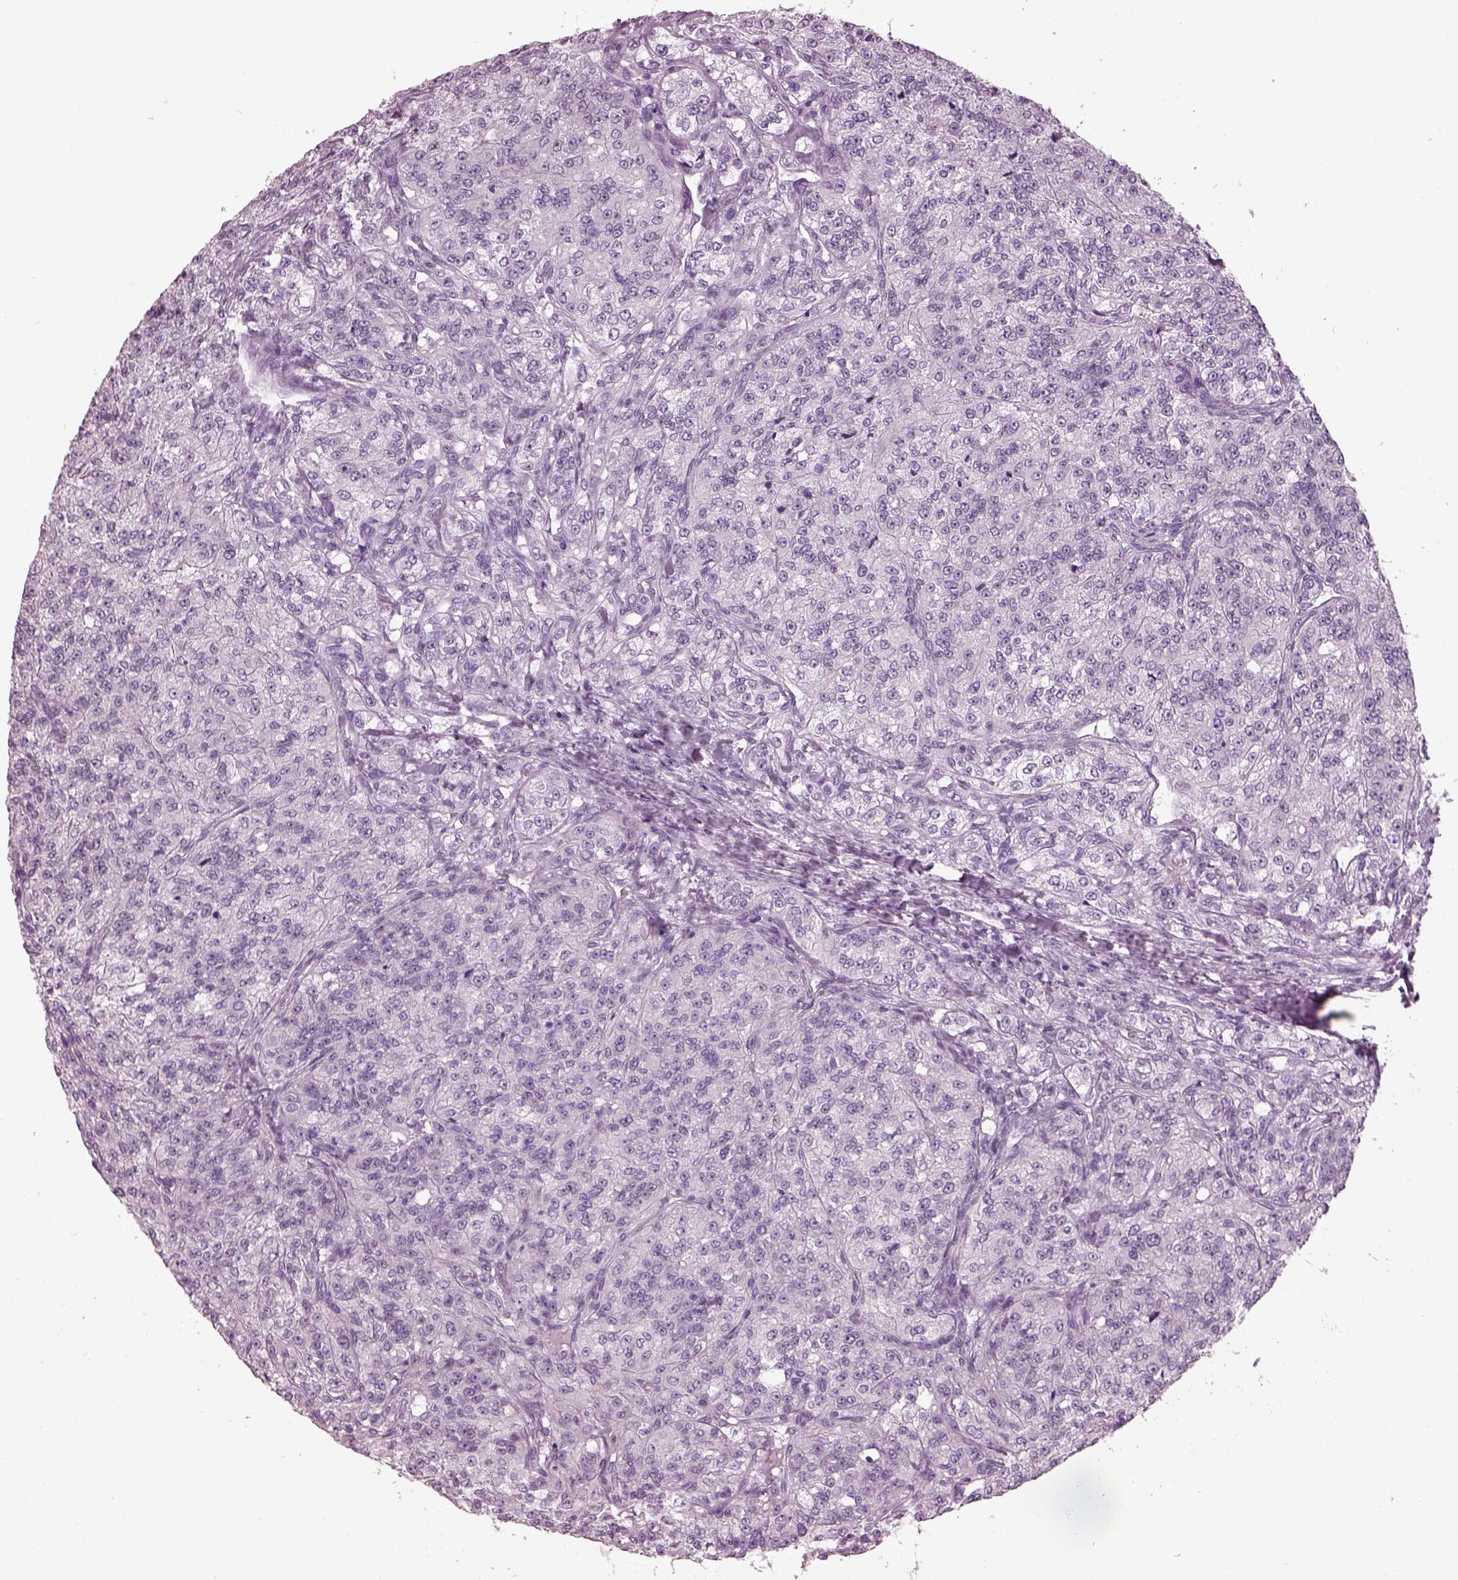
{"staining": {"intensity": "negative", "quantity": "none", "location": "none"}, "tissue": "renal cancer", "cell_type": "Tumor cells", "image_type": "cancer", "snomed": [{"axis": "morphology", "description": "Adenocarcinoma, NOS"}, {"axis": "topography", "description": "Kidney"}], "caption": "Micrograph shows no protein positivity in tumor cells of renal cancer (adenocarcinoma) tissue.", "gene": "PDC", "patient": {"sex": "female", "age": 63}}